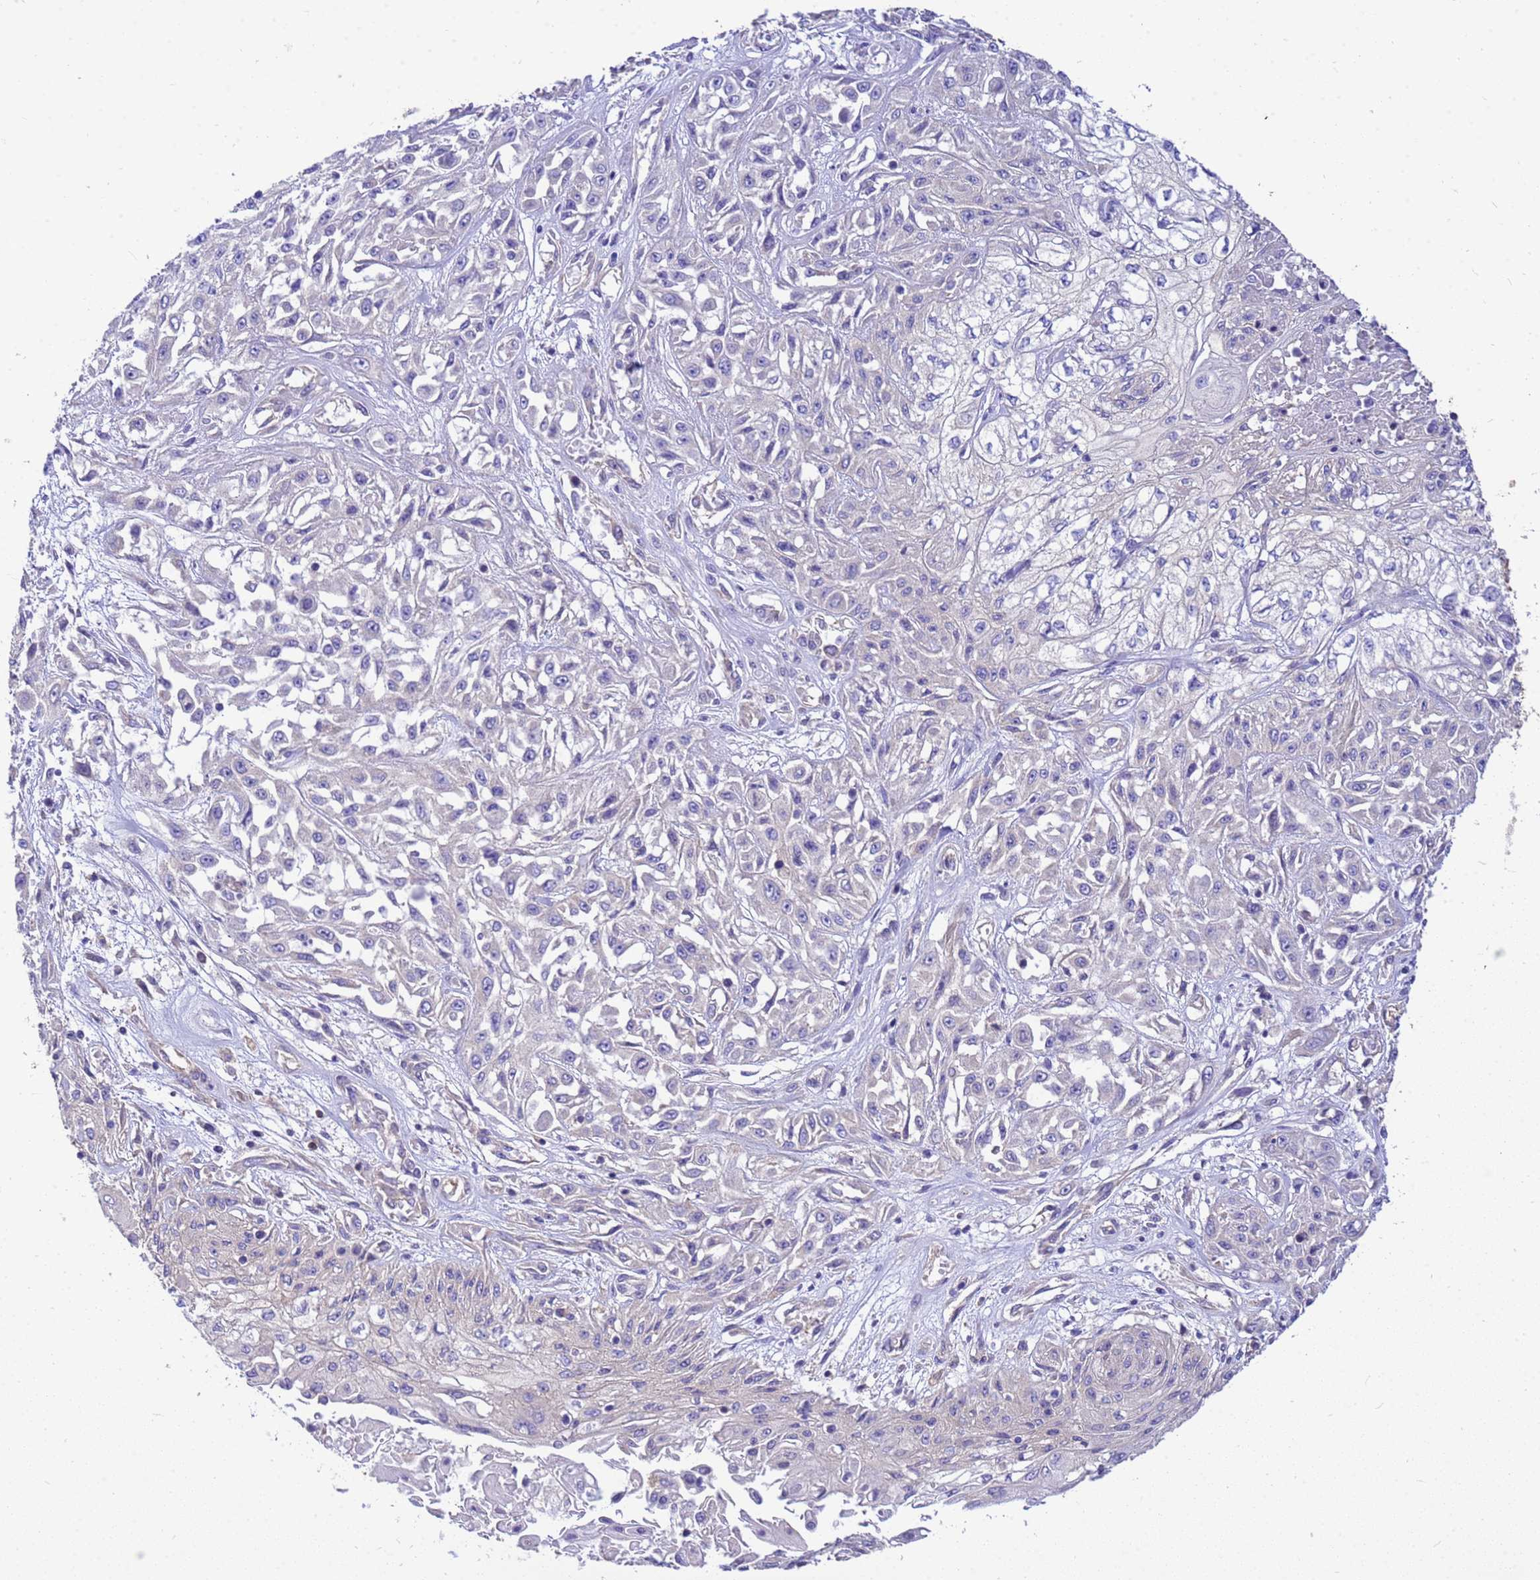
{"staining": {"intensity": "negative", "quantity": "none", "location": "none"}, "tissue": "skin cancer", "cell_type": "Tumor cells", "image_type": "cancer", "snomed": [{"axis": "morphology", "description": "Squamous cell carcinoma, NOS"}, {"axis": "morphology", "description": "Squamous cell carcinoma, metastatic, NOS"}, {"axis": "topography", "description": "Skin"}, {"axis": "topography", "description": "Lymph node"}], "caption": "A histopathology image of squamous cell carcinoma (skin) stained for a protein demonstrates no brown staining in tumor cells.", "gene": "TUBB1", "patient": {"sex": "male", "age": 75}}